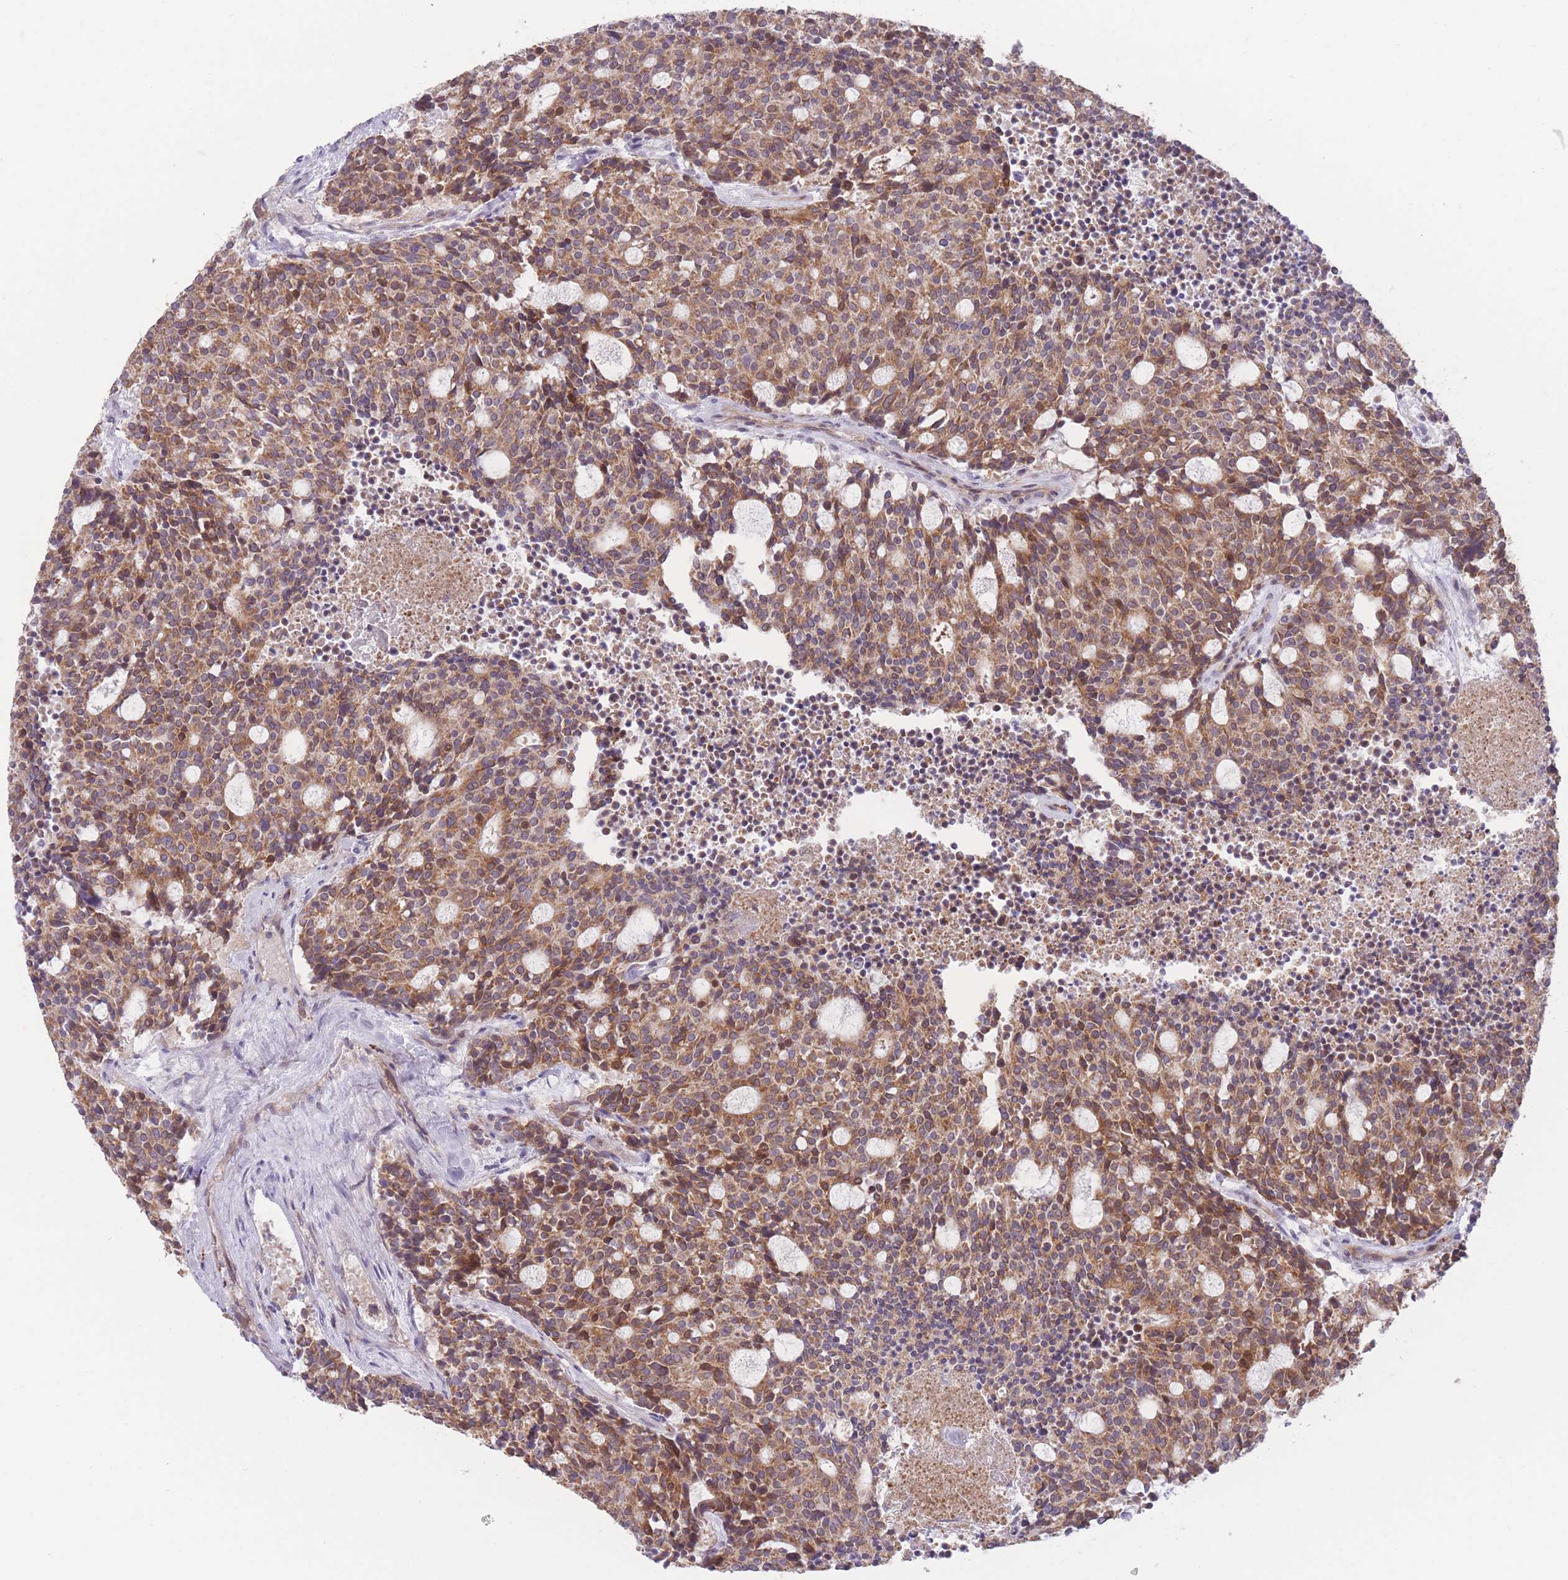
{"staining": {"intensity": "moderate", "quantity": ">75%", "location": "cytoplasmic/membranous"}, "tissue": "carcinoid", "cell_type": "Tumor cells", "image_type": "cancer", "snomed": [{"axis": "morphology", "description": "Carcinoid, malignant, NOS"}, {"axis": "topography", "description": "Pancreas"}], "caption": "Immunohistochemistry histopathology image of neoplastic tissue: carcinoid stained using immunohistochemistry (IHC) displays medium levels of moderate protein expression localized specifically in the cytoplasmic/membranous of tumor cells, appearing as a cytoplasmic/membranous brown color.", "gene": "BOLA2B", "patient": {"sex": "female", "age": 54}}